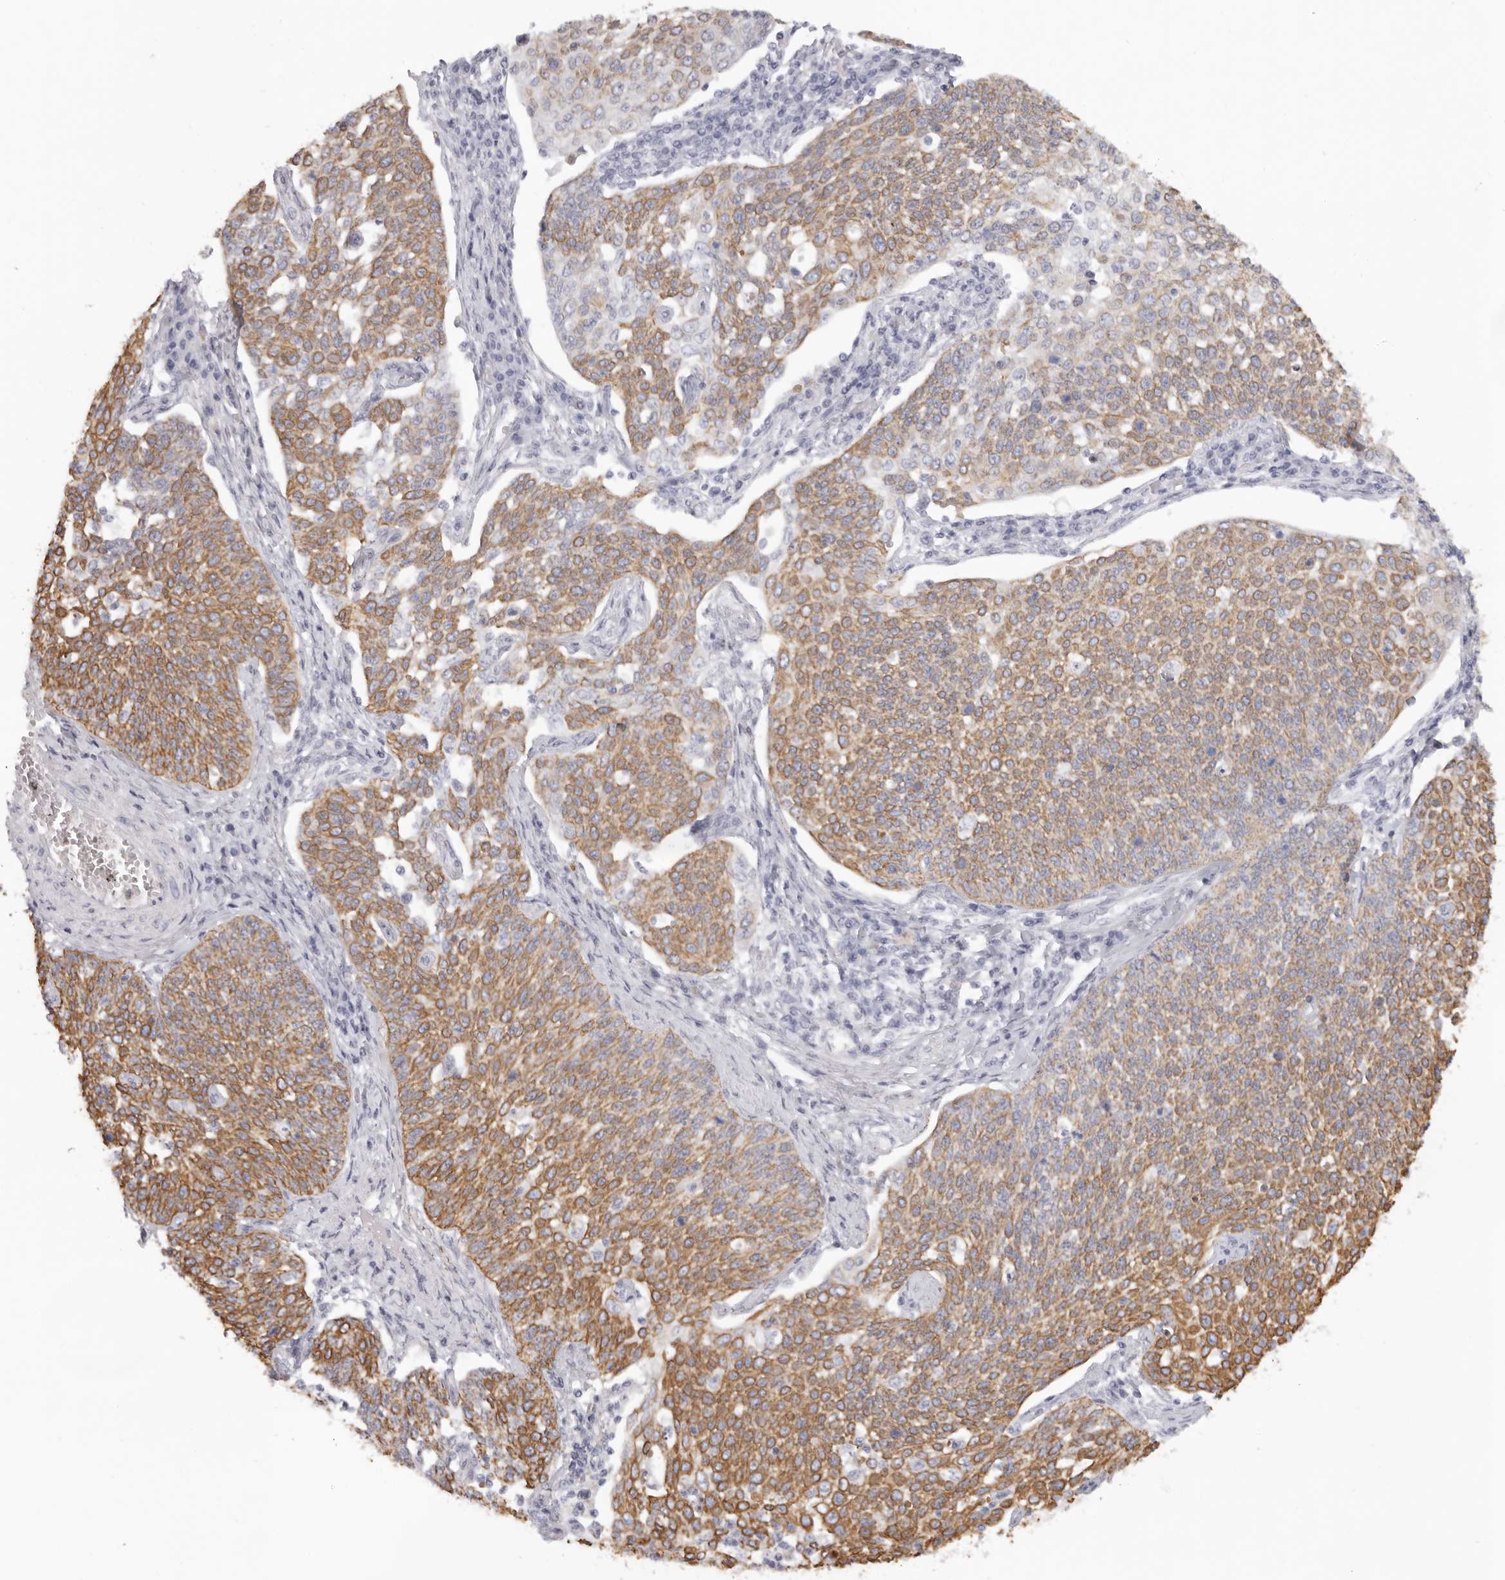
{"staining": {"intensity": "moderate", "quantity": ">75%", "location": "cytoplasmic/membranous"}, "tissue": "cervical cancer", "cell_type": "Tumor cells", "image_type": "cancer", "snomed": [{"axis": "morphology", "description": "Squamous cell carcinoma, NOS"}, {"axis": "topography", "description": "Cervix"}], "caption": "A high-resolution micrograph shows IHC staining of cervical cancer, which reveals moderate cytoplasmic/membranous expression in approximately >75% of tumor cells. The protein of interest is shown in brown color, while the nuclei are stained blue.", "gene": "RXFP1", "patient": {"sex": "female", "age": 34}}